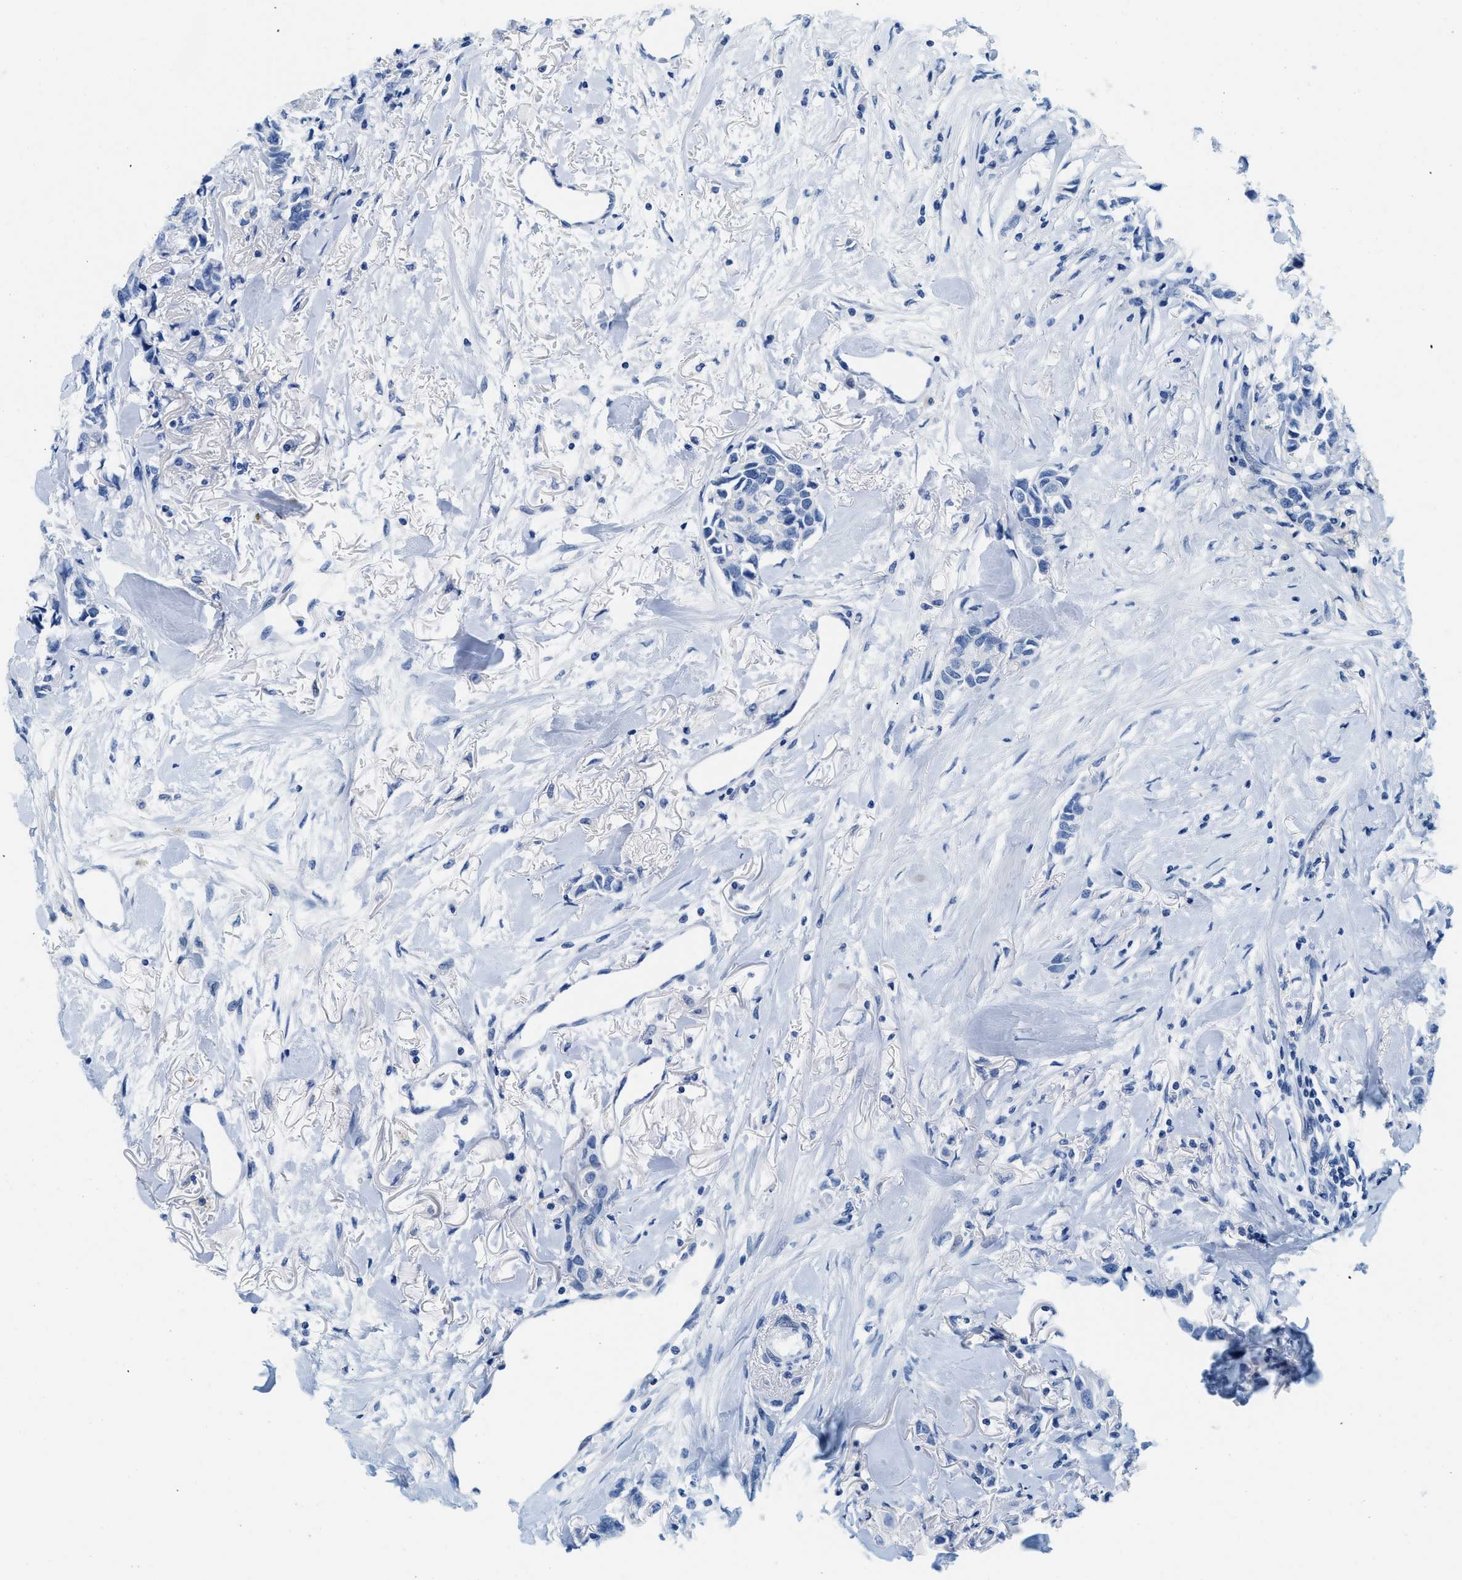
{"staining": {"intensity": "negative", "quantity": "none", "location": "none"}, "tissue": "breast cancer", "cell_type": "Tumor cells", "image_type": "cancer", "snomed": [{"axis": "morphology", "description": "Duct carcinoma"}, {"axis": "topography", "description": "Breast"}], "caption": "High magnification brightfield microscopy of breast cancer stained with DAB (brown) and counterstained with hematoxylin (blue): tumor cells show no significant expression.", "gene": "GSN", "patient": {"sex": "female", "age": 80}}